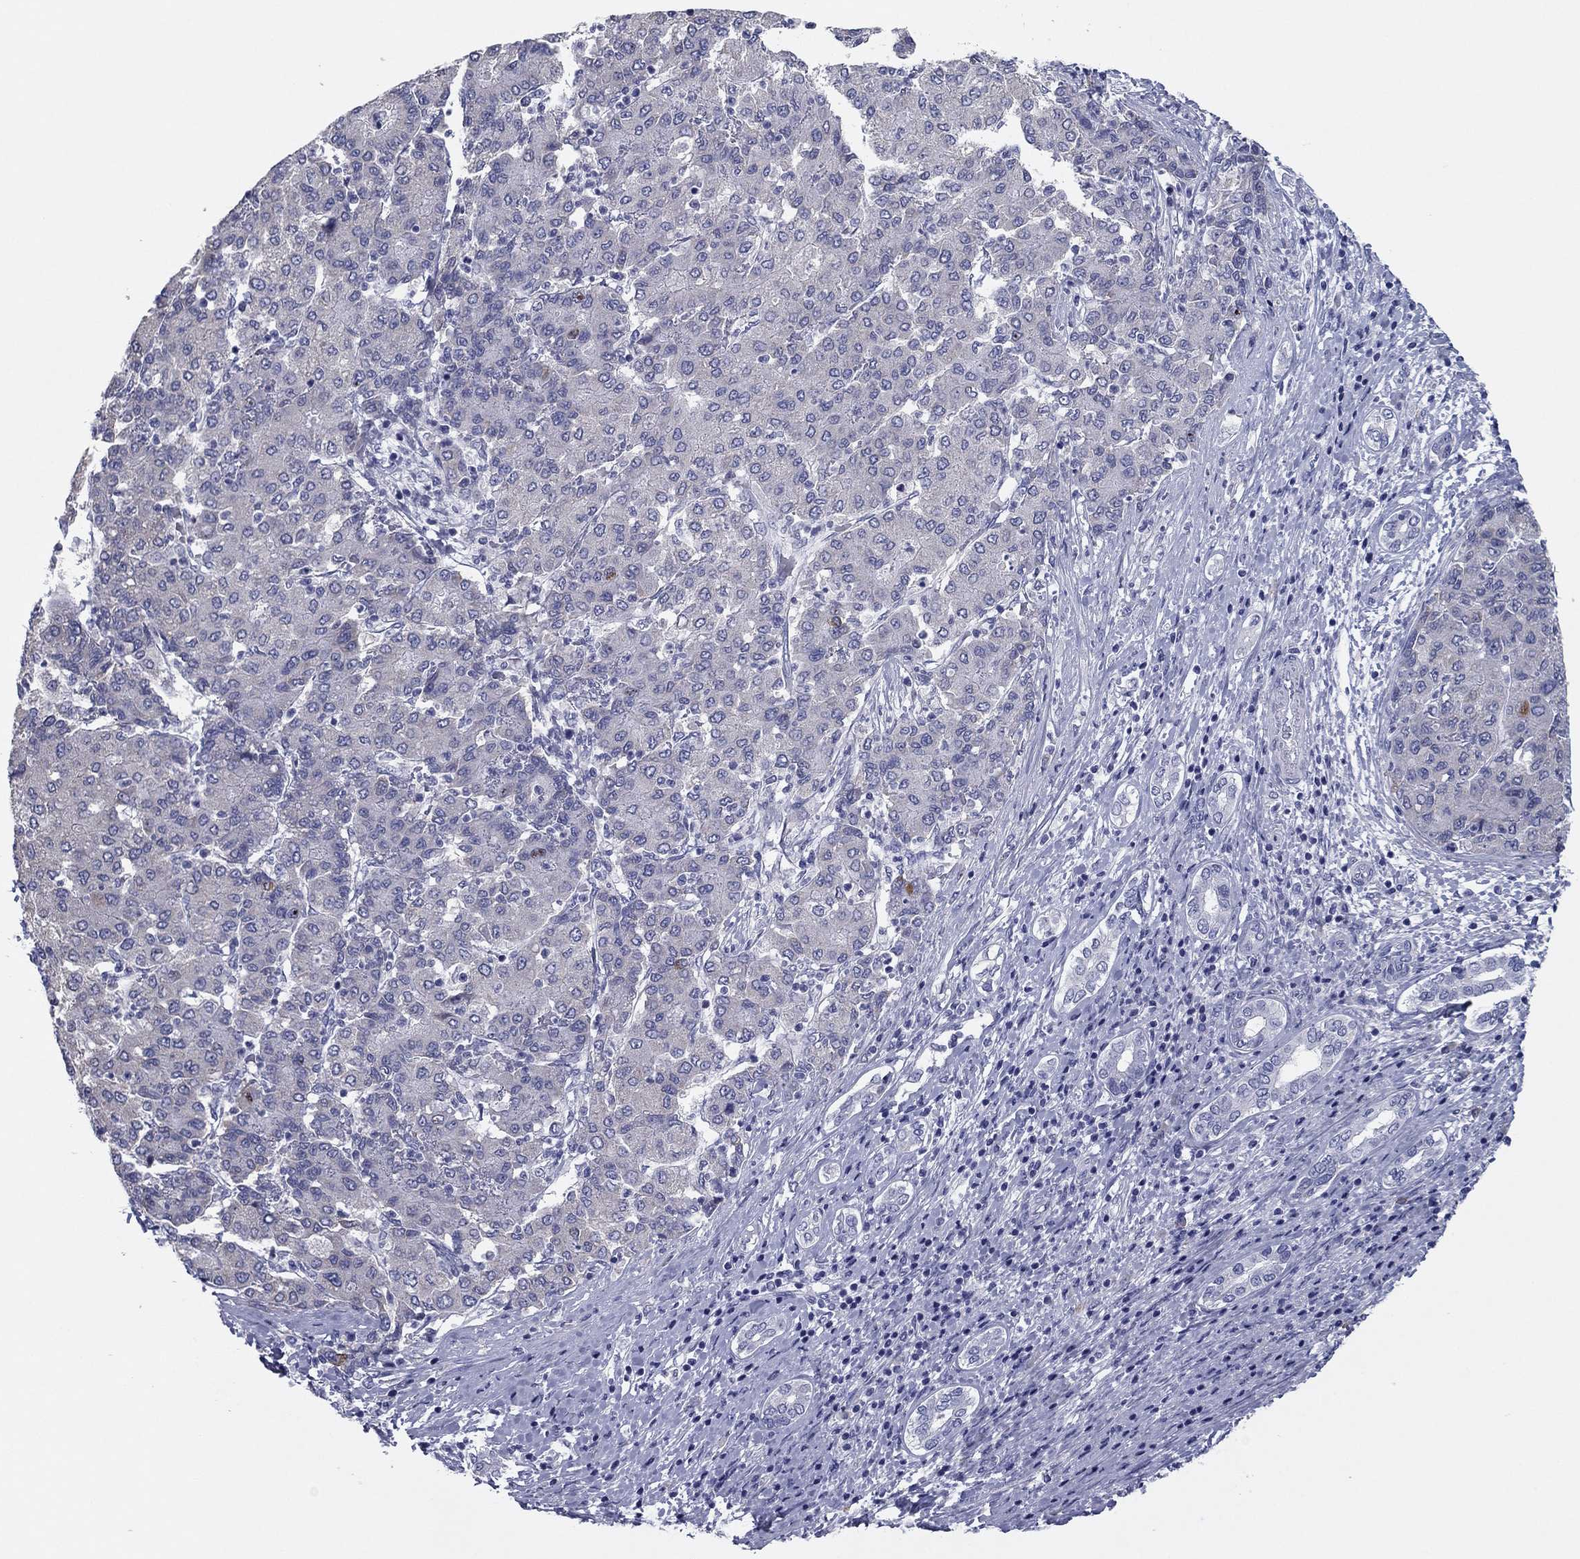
{"staining": {"intensity": "negative", "quantity": "none", "location": "none"}, "tissue": "liver cancer", "cell_type": "Tumor cells", "image_type": "cancer", "snomed": [{"axis": "morphology", "description": "Carcinoma, Hepatocellular, NOS"}, {"axis": "topography", "description": "Liver"}], "caption": "Liver cancer was stained to show a protein in brown. There is no significant staining in tumor cells. (DAB IHC with hematoxylin counter stain).", "gene": "GRK7", "patient": {"sex": "male", "age": 65}}